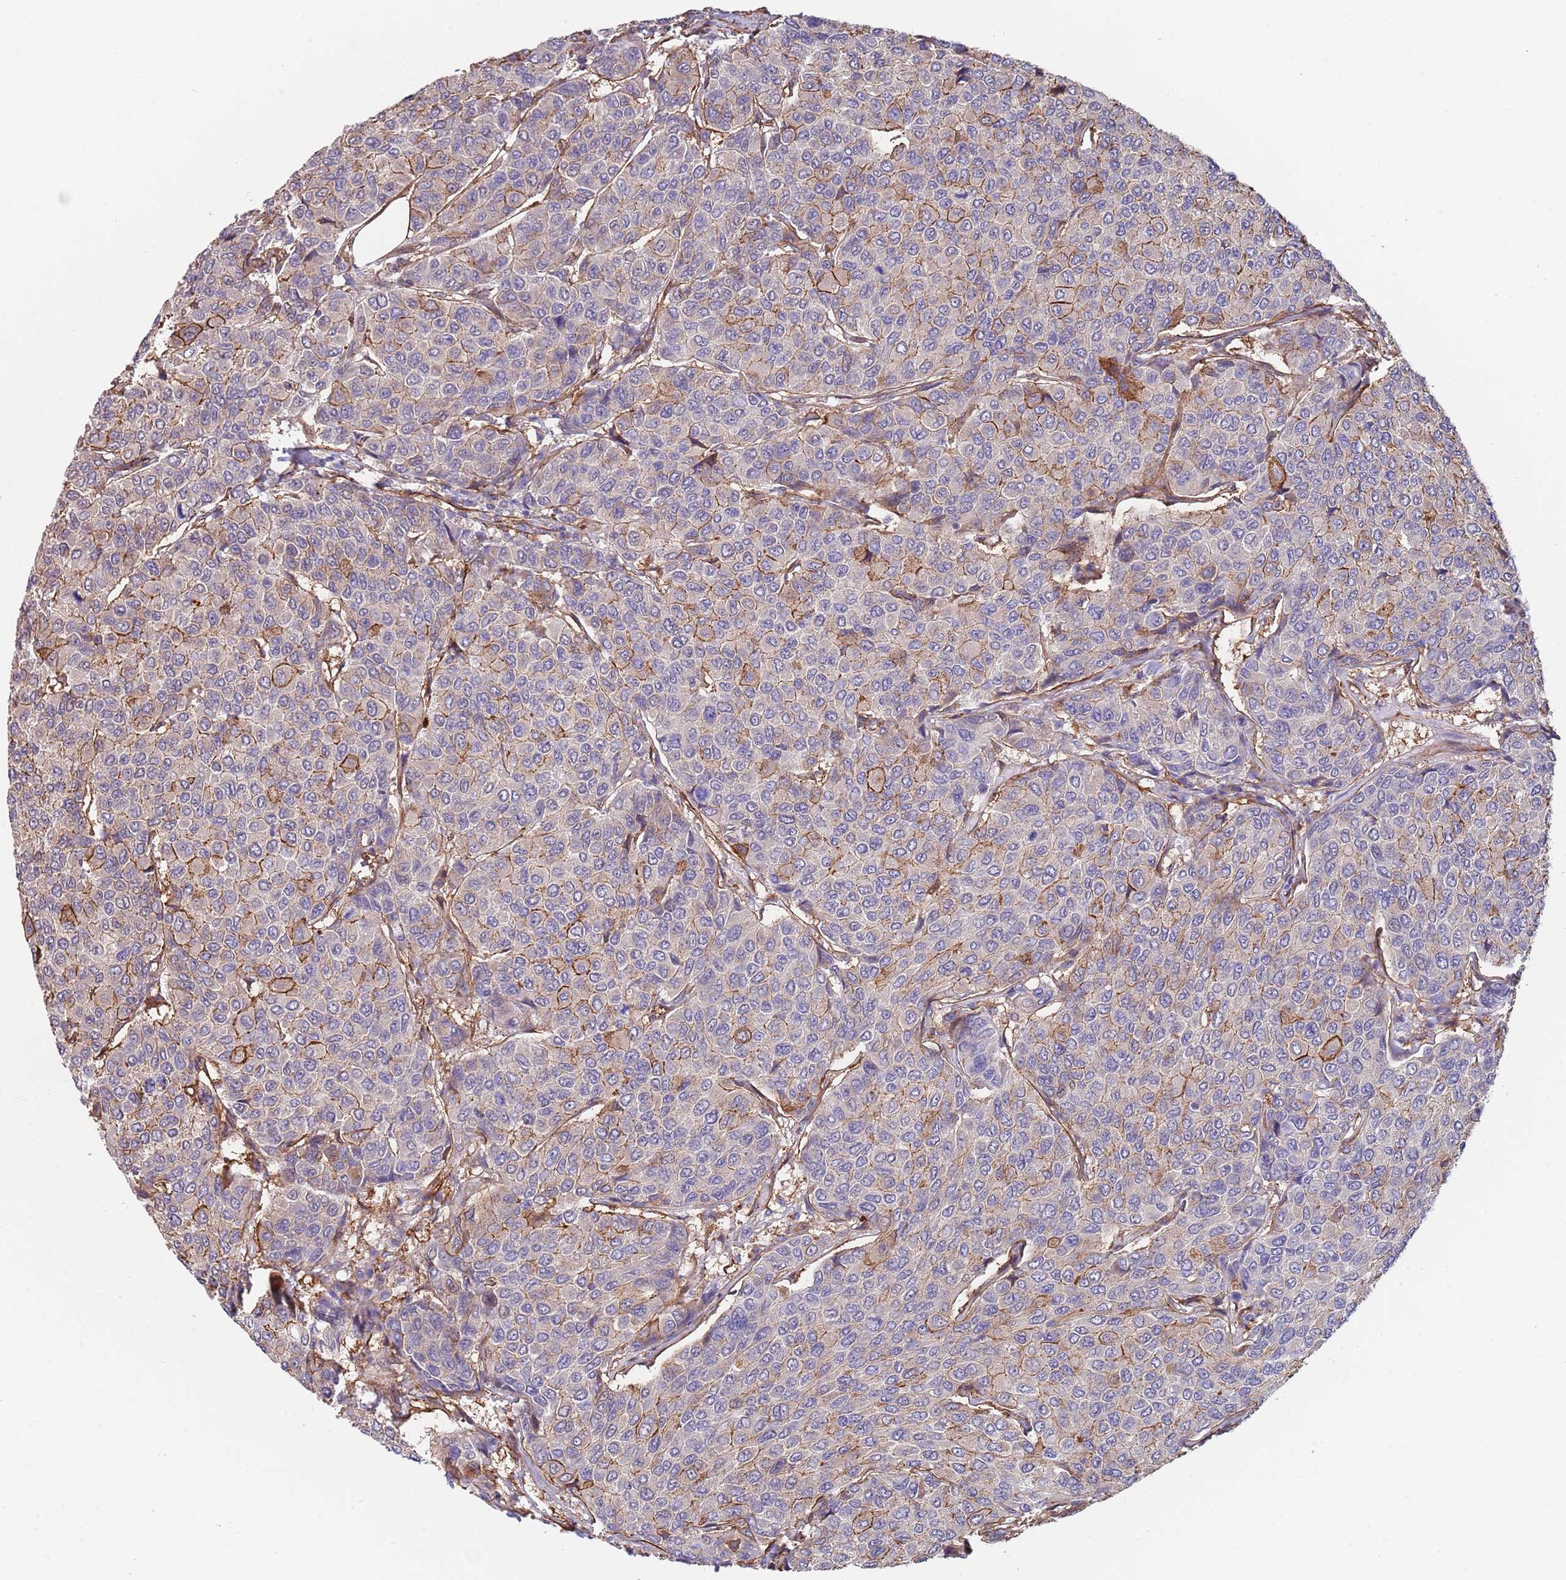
{"staining": {"intensity": "moderate", "quantity": "<25%", "location": "cytoplasmic/membranous"}, "tissue": "breast cancer", "cell_type": "Tumor cells", "image_type": "cancer", "snomed": [{"axis": "morphology", "description": "Duct carcinoma"}, {"axis": "topography", "description": "Breast"}], "caption": "A histopathology image of human breast intraductal carcinoma stained for a protein displays moderate cytoplasmic/membranous brown staining in tumor cells. The staining is performed using DAB (3,3'-diaminobenzidine) brown chromogen to label protein expression. The nuclei are counter-stained blue using hematoxylin.", "gene": "BPNT1", "patient": {"sex": "female", "age": 55}}